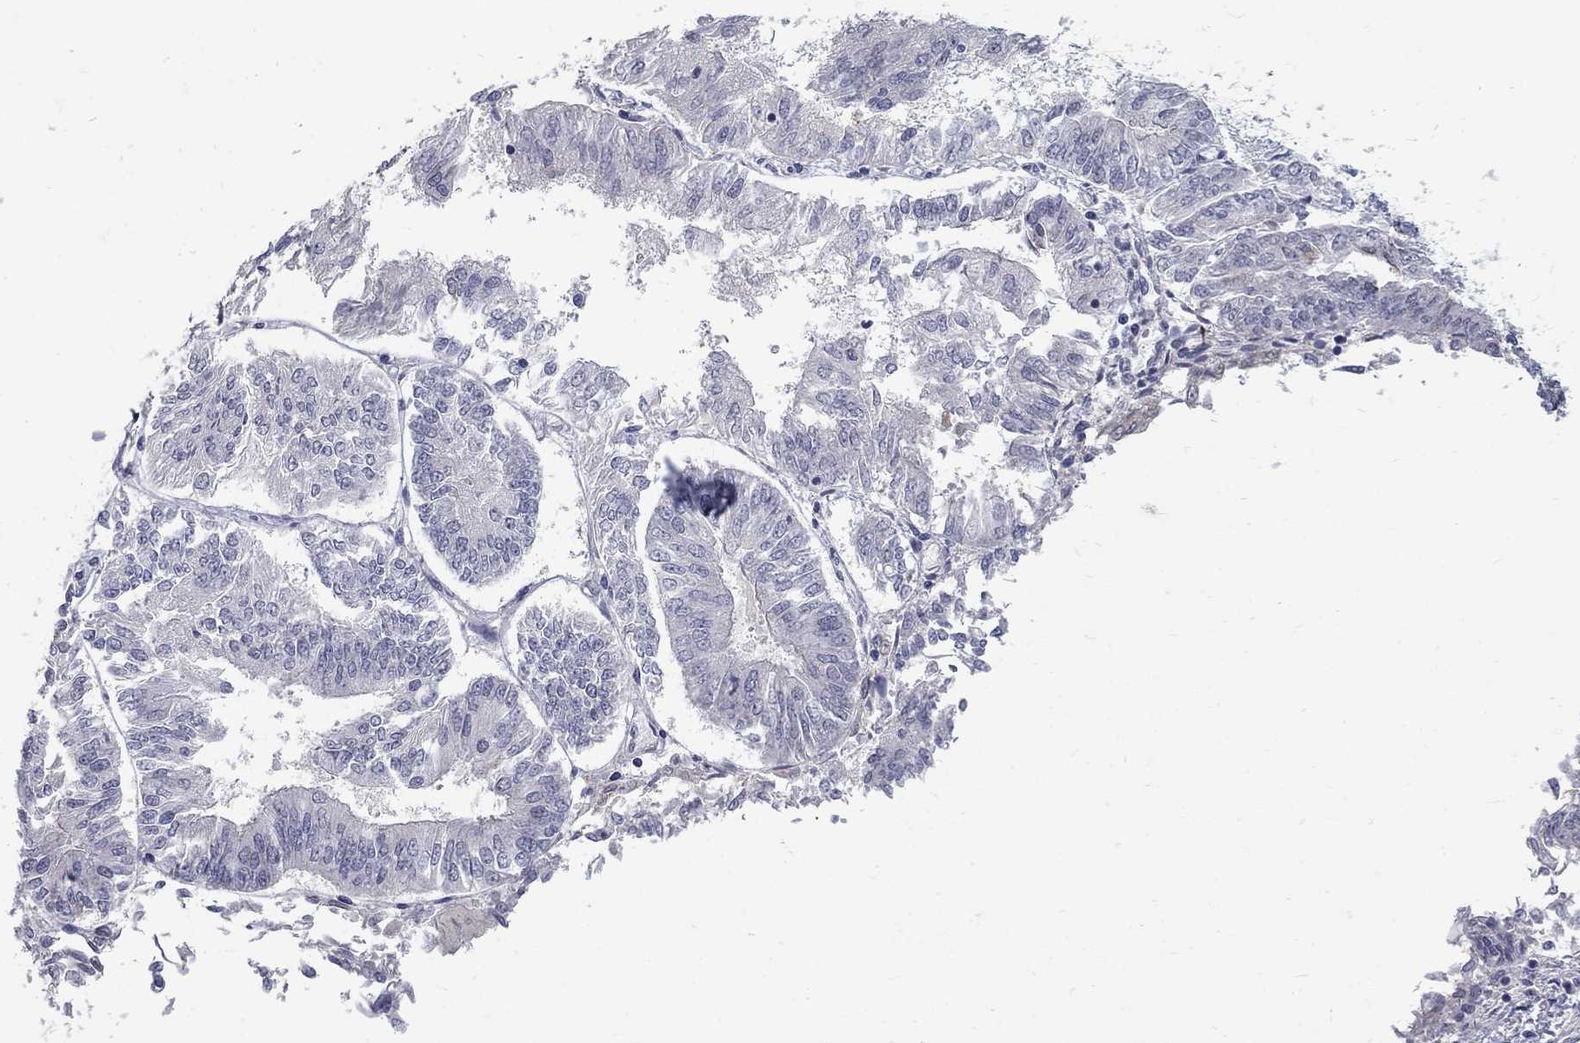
{"staining": {"intensity": "negative", "quantity": "none", "location": "none"}, "tissue": "endometrial cancer", "cell_type": "Tumor cells", "image_type": "cancer", "snomed": [{"axis": "morphology", "description": "Adenocarcinoma, NOS"}, {"axis": "topography", "description": "Endometrium"}], "caption": "Immunohistochemistry (IHC) of human endometrial adenocarcinoma reveals no staining in tumor cells.", "gene": "NOS1", "patient": {"sex": "female", "age": 58}}